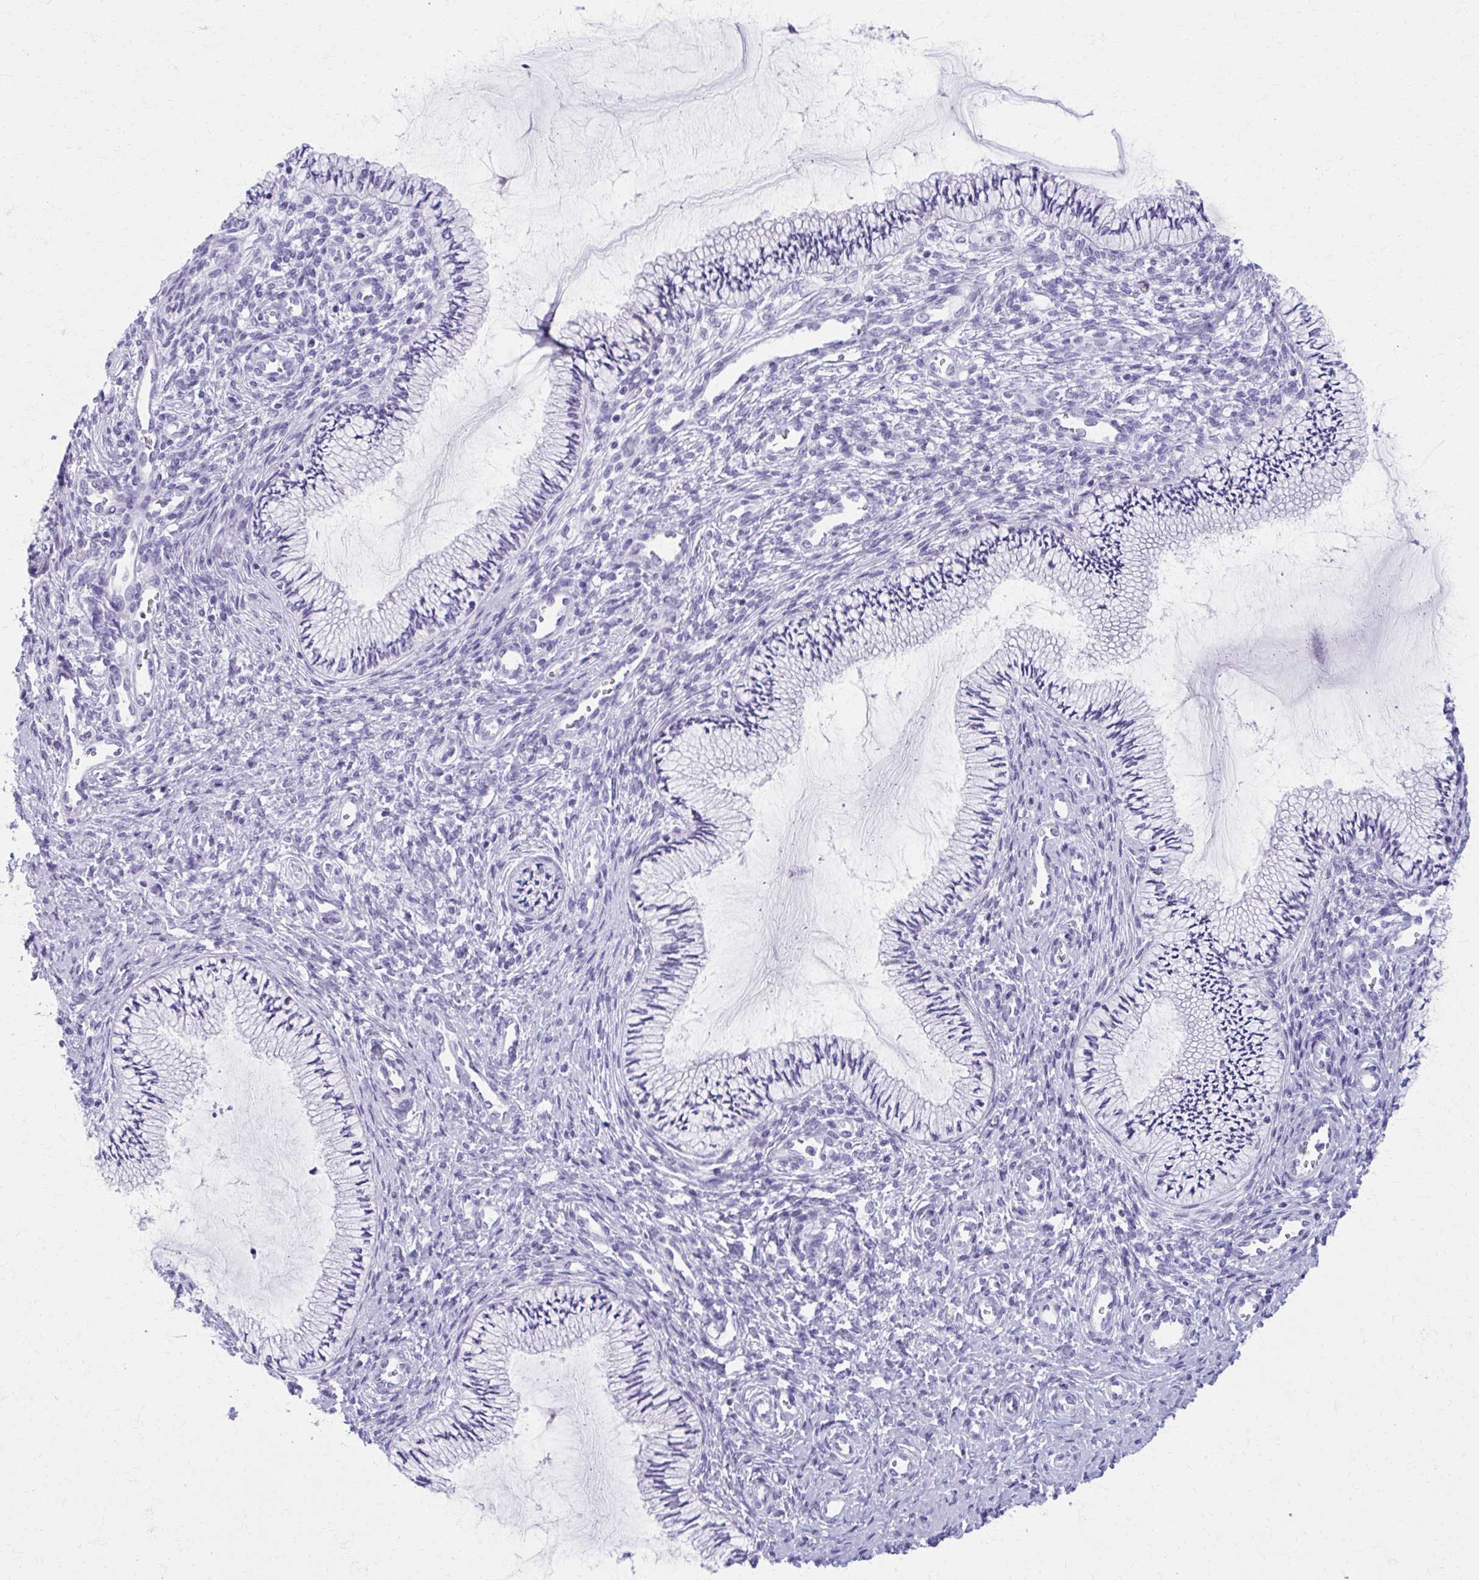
{"staining": {"intensity": "negative", "quantity": "none", "location": "none"}, "tissue": "cervix", "cell_type": "Glandular cells", "image_type": "normal", "snomed": [{"axis": "morphology", "description": "Normal tissue, NOS"}, {"axis": "topography", "description": "Cervix"}], "caption": "Immunohistochemistry (IHC) of normal human cervix exhibits no staining in glandular cells. (Stains: DAB (3,3'-diaminobenzidine) IHC with hematoxylin counter stain, Microscopy: brightfield microscopy at high magnification).", "gene": "MPLKIP", "patient": {"sex": "female", "age": 24}}